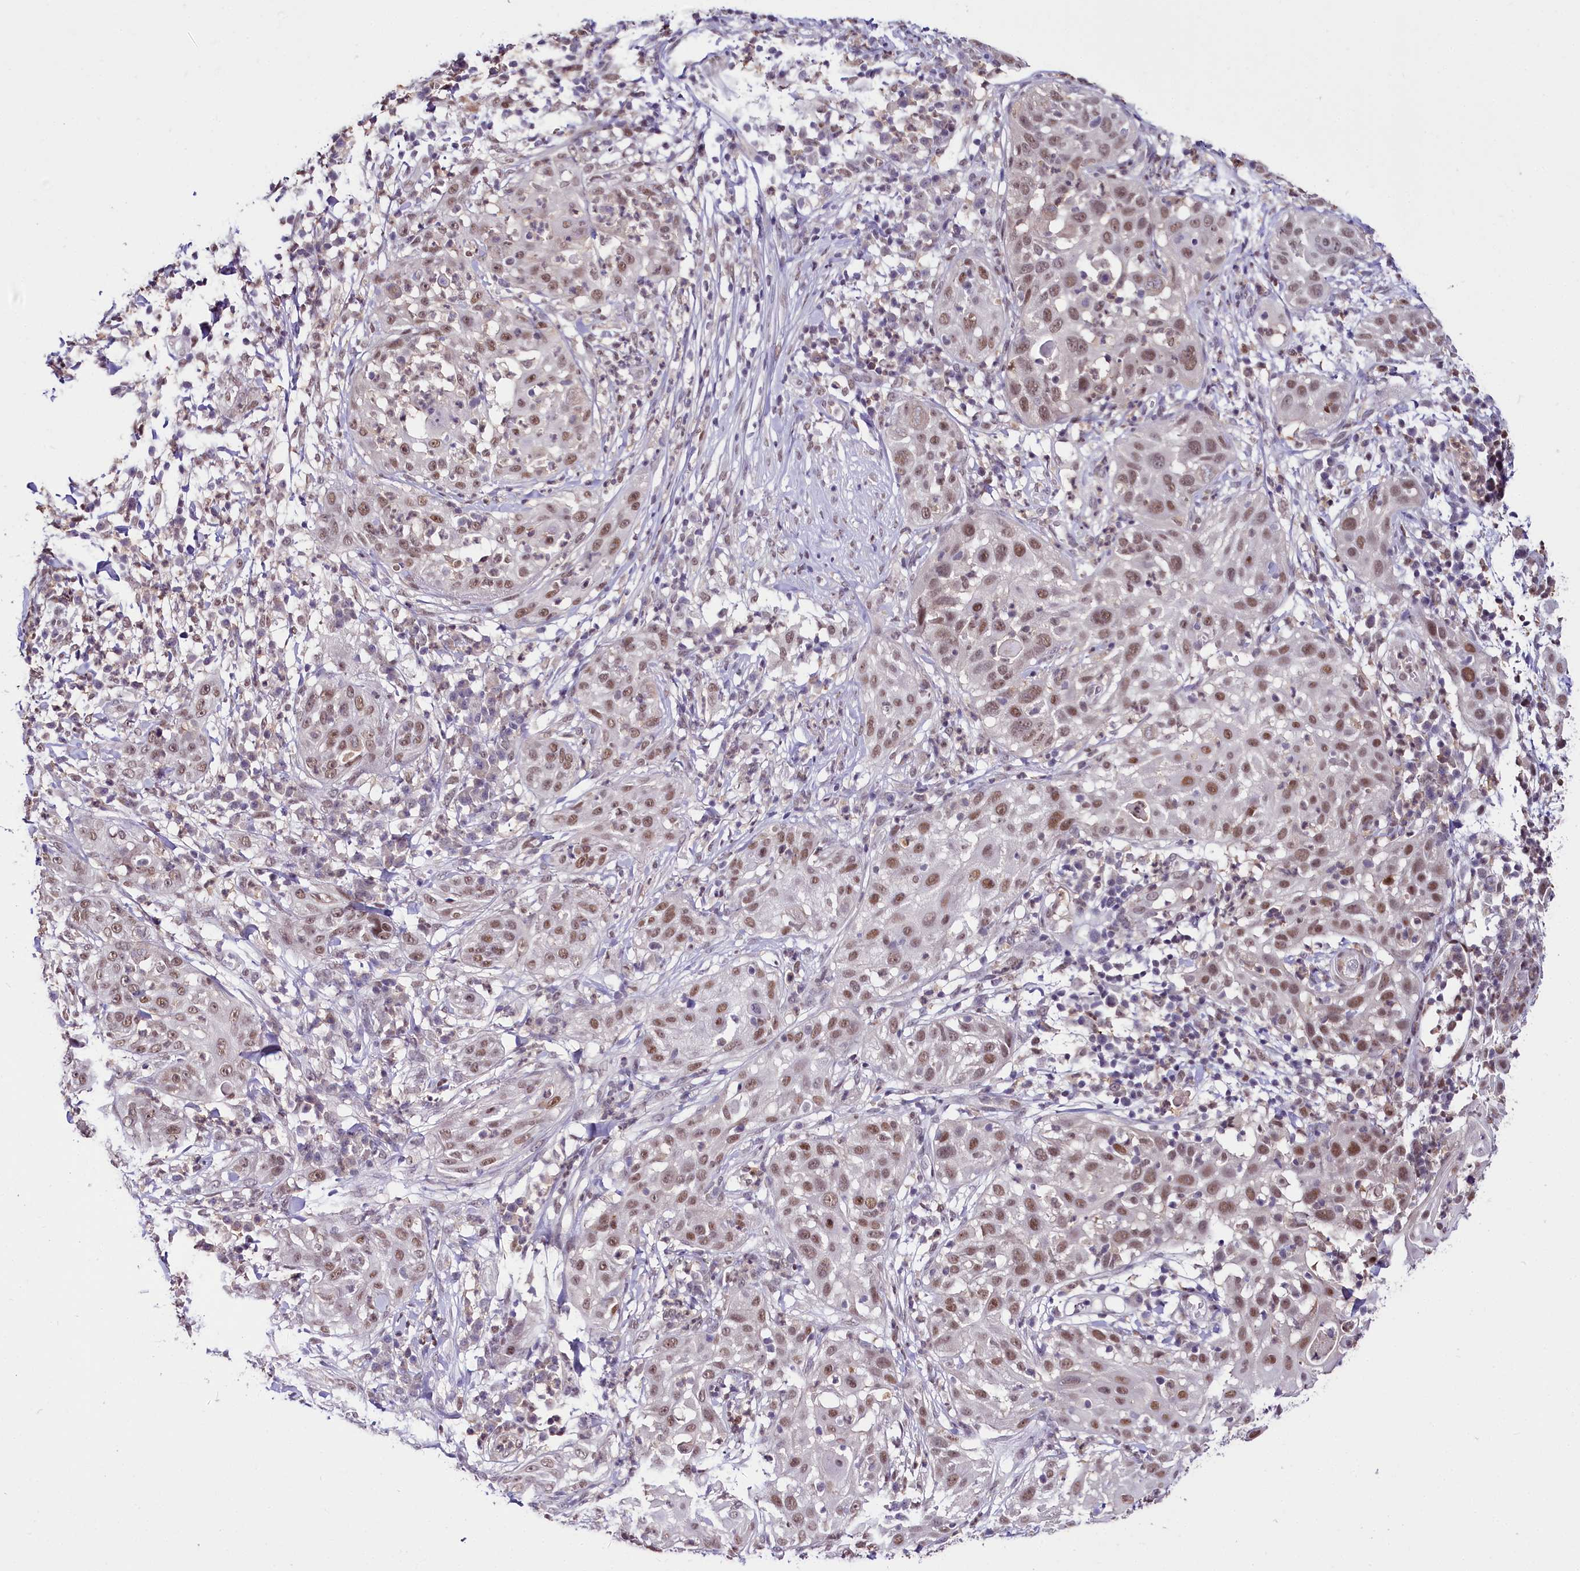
{"staining": {"intensity": "moderate", "quantity": ">75%", "location": "nuclear"}, "tissue": "skin cancer", "cell_type": "Tumor cells", "image_type": "cancer", "snomed": [{"axis": "morphology", "description": "Squamous cell carcinoma, NOS"}, {"axis": "topography", "description": "Skin"}], "caption": "An IHC photomicrograph of neoplastic tissue is shown. Protein staining in brown labels moderate nuclear positivity in skin cancer within tumor cells.", "gene": "SCAF11", "patient": {"sex": "female", "age": 44}}